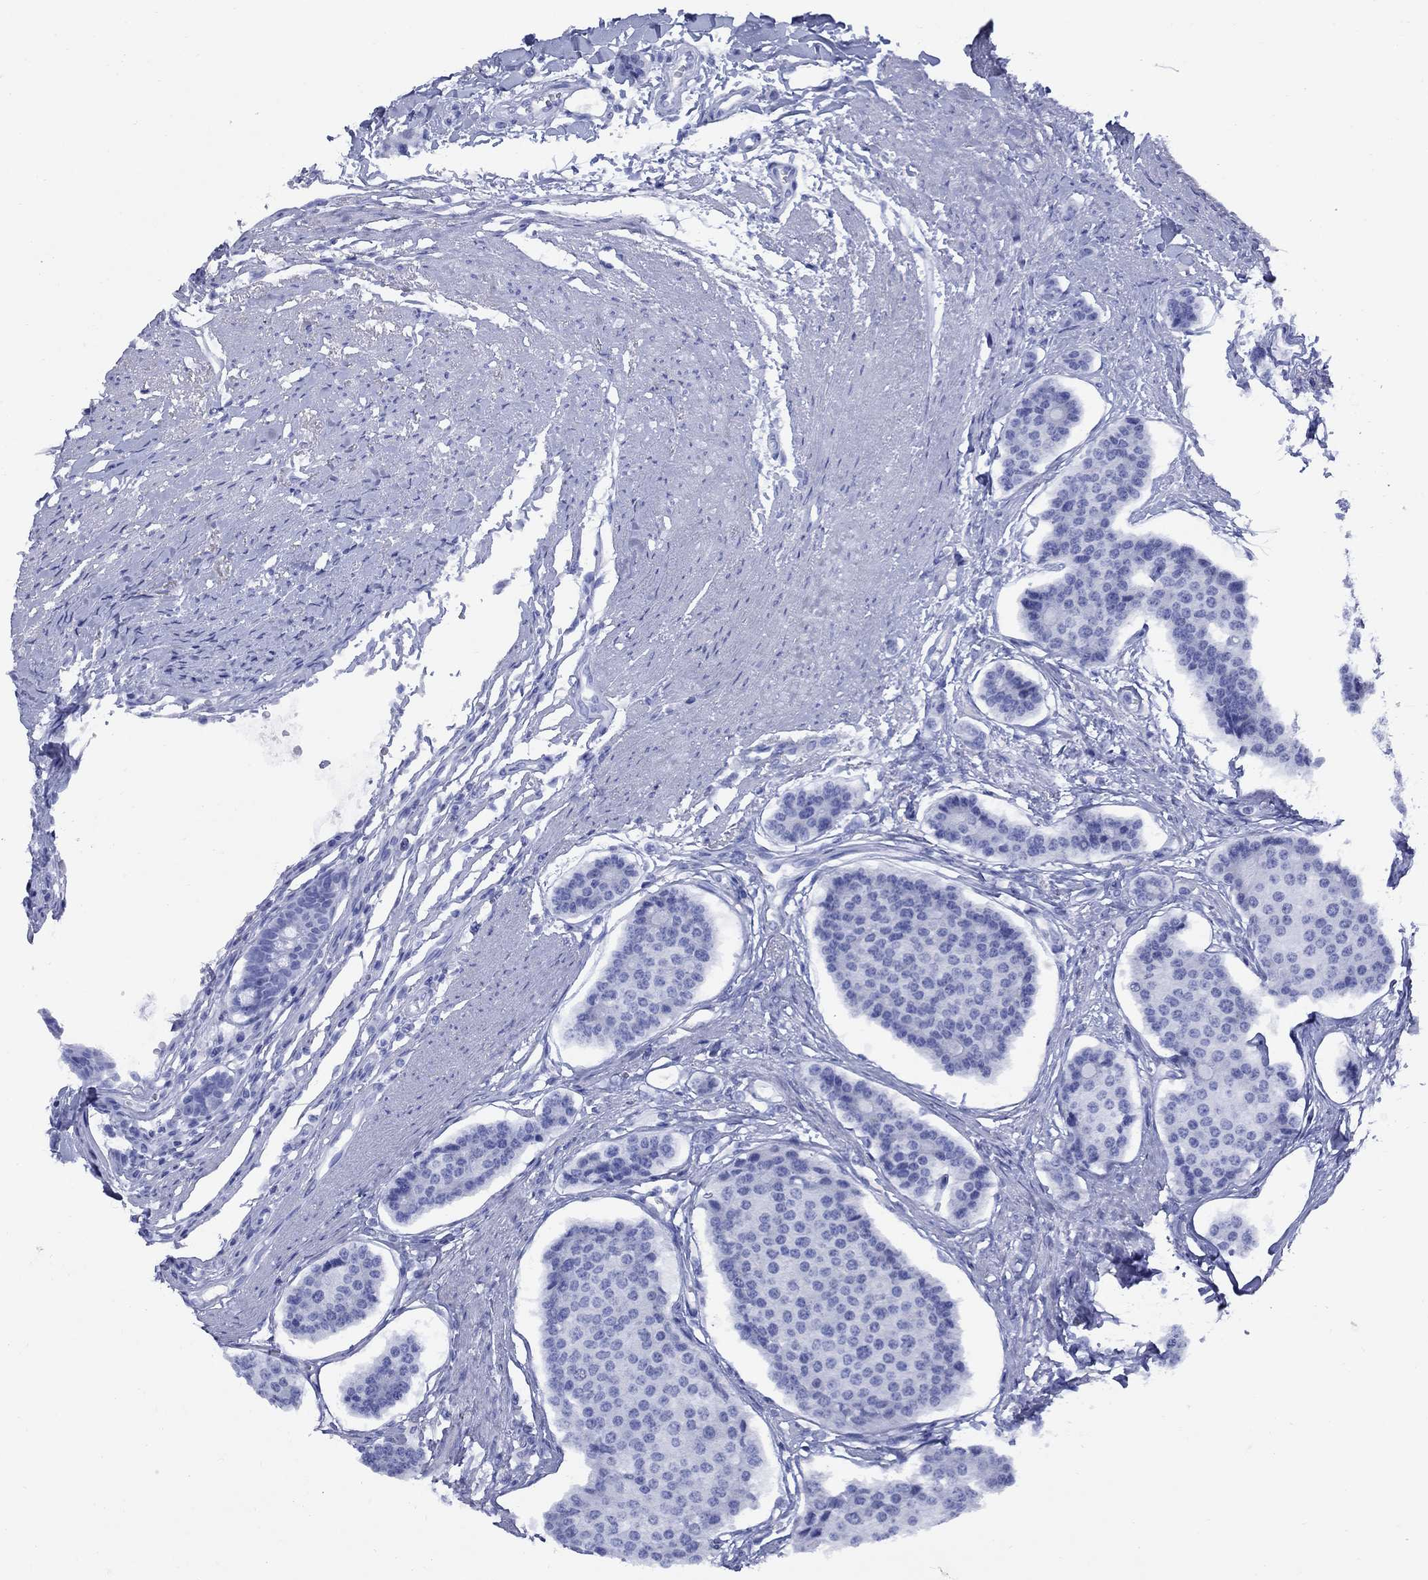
{"staining": {"intensity": "negative", "quantity": "none", "location": "none"}, "tissue": "carcinoid", "cell_type": "Tumor cells", "image_type": "cancer", "snomed": [{"axis": "morphology", "description": "Carcinoid, malignant, NOS"}, {"axis": "topography", "description": "Small intestine"}], "caption": "IHC of human carcinoid (malignant) exhibits no expression in tumor cells.", "gene": "SMCP", "patient": {"sex": "female", "age": 65}}